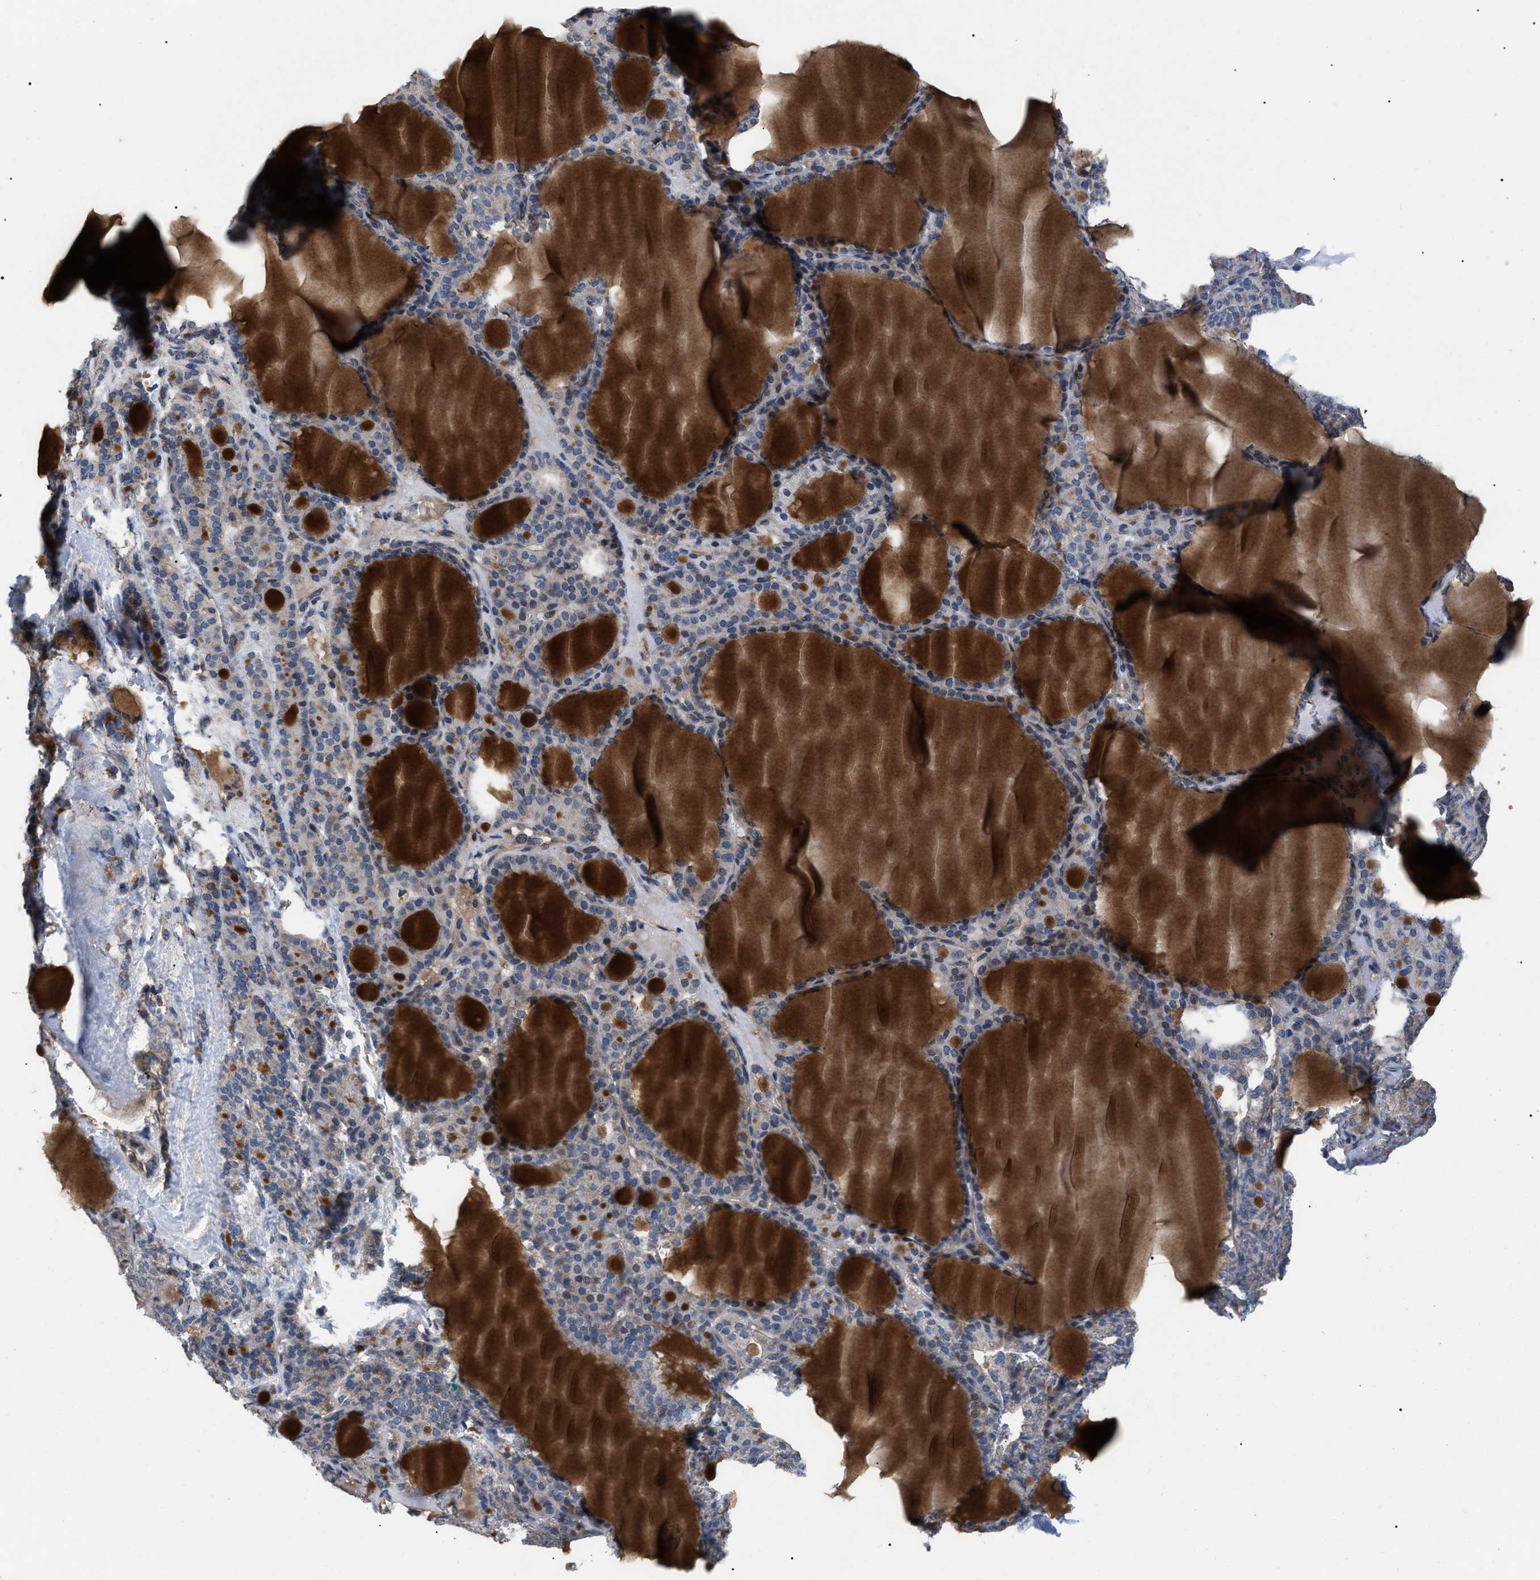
{"staining": {"intensity": "moderate", "quantity": "25%-75%", "location": "cytoplasmic/membranous"}, "tissue": "thyroid gland", "cell_type": "Glandular cells", "image_type": "normal", "snomed": [{"axis": "morphology", "description": "Normal tissue, NOS"}, {"axis": "topography", "description": "Thyroid gland"}], "caption": "Thyroid gland stained with DAB (3,3'-diaminobenzidine) immunohistochemistry exhibits medium levels of moderate cytoplasmic/membranous positivity in approximately 25%-75% of glandular cells. The staining is performed using DAB brown chromogen to label protein expression. The nuclei are counter-stained blue using hematoxylin.", "gene": "FAM171A2", "patient": {"sex": "female", "age": 28}}